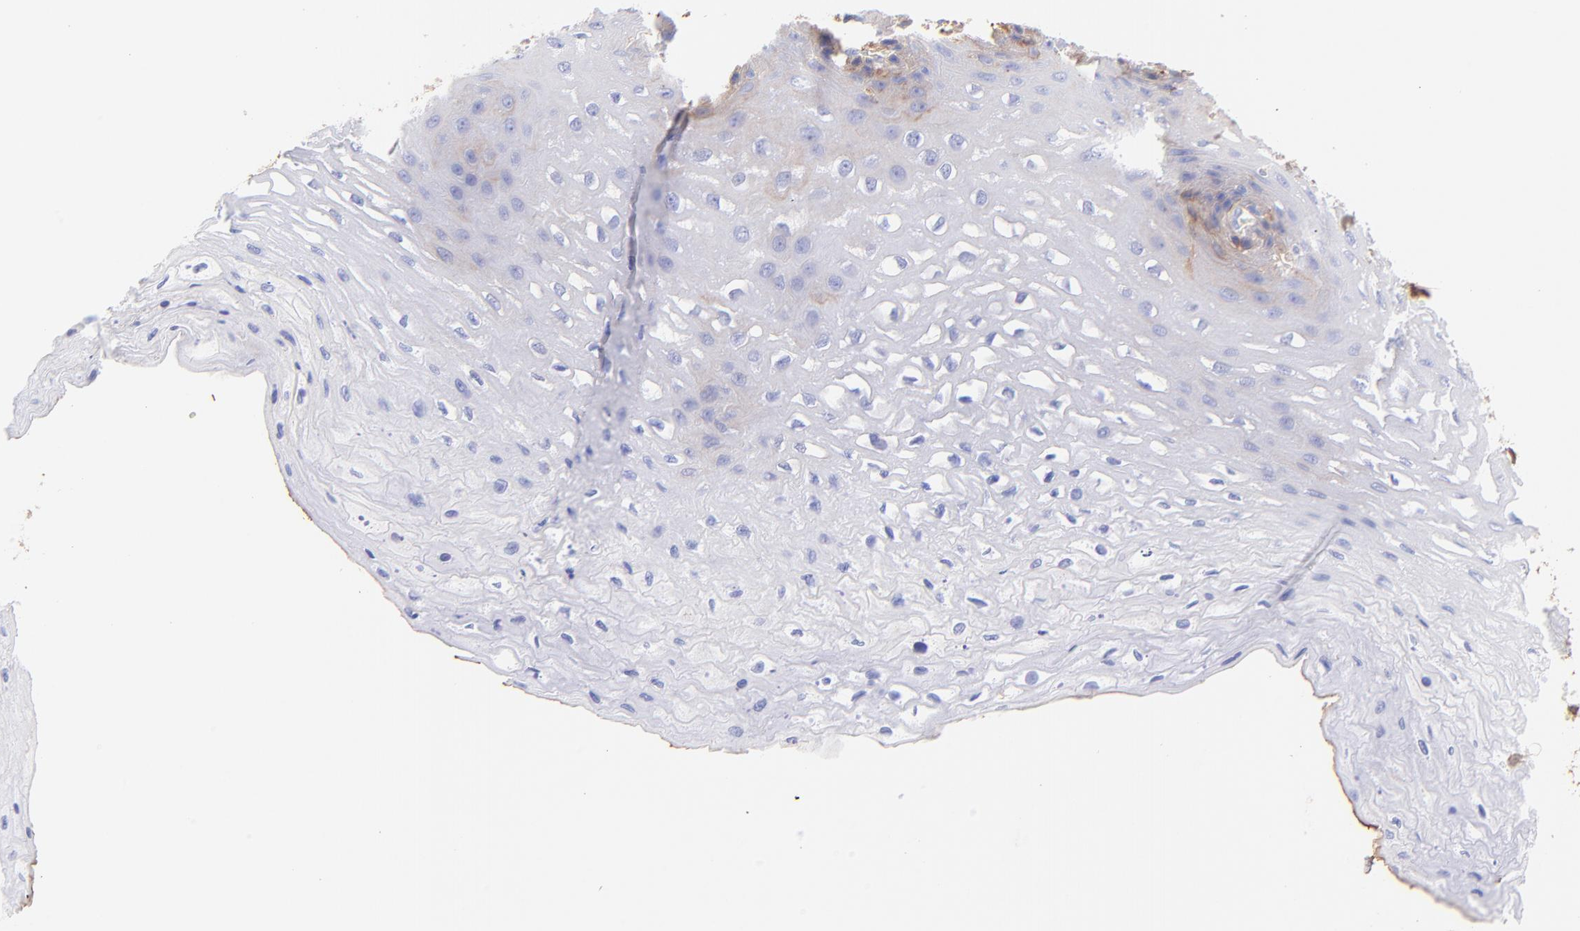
{"staining": {"intensity": "weak", "quantity": ">75%", "location": "cytoplasmic/membranous"}, "tissue": "esophagus", "cell_type": "Squamous epithelial cells", "image_type": "normal", "snomed": [{"axis": "morphology", "description": "Normal tissue, NOS"}, {"axis": "topography", "description": "Esophagus"}], "caption": "Immunohistochemistry (IHC) of unremarkable human esophagus demonstrates low levels of weak cytoplasmic/membranous positivity in approximately >75% of squamous epithelial cells. The staining was performed using DAB, with brown indicating positive protein expression. Nuclei are stained blue with hematoxylin.", "gene": "BGN", "patient": {"sex": "female", "age": 72}}